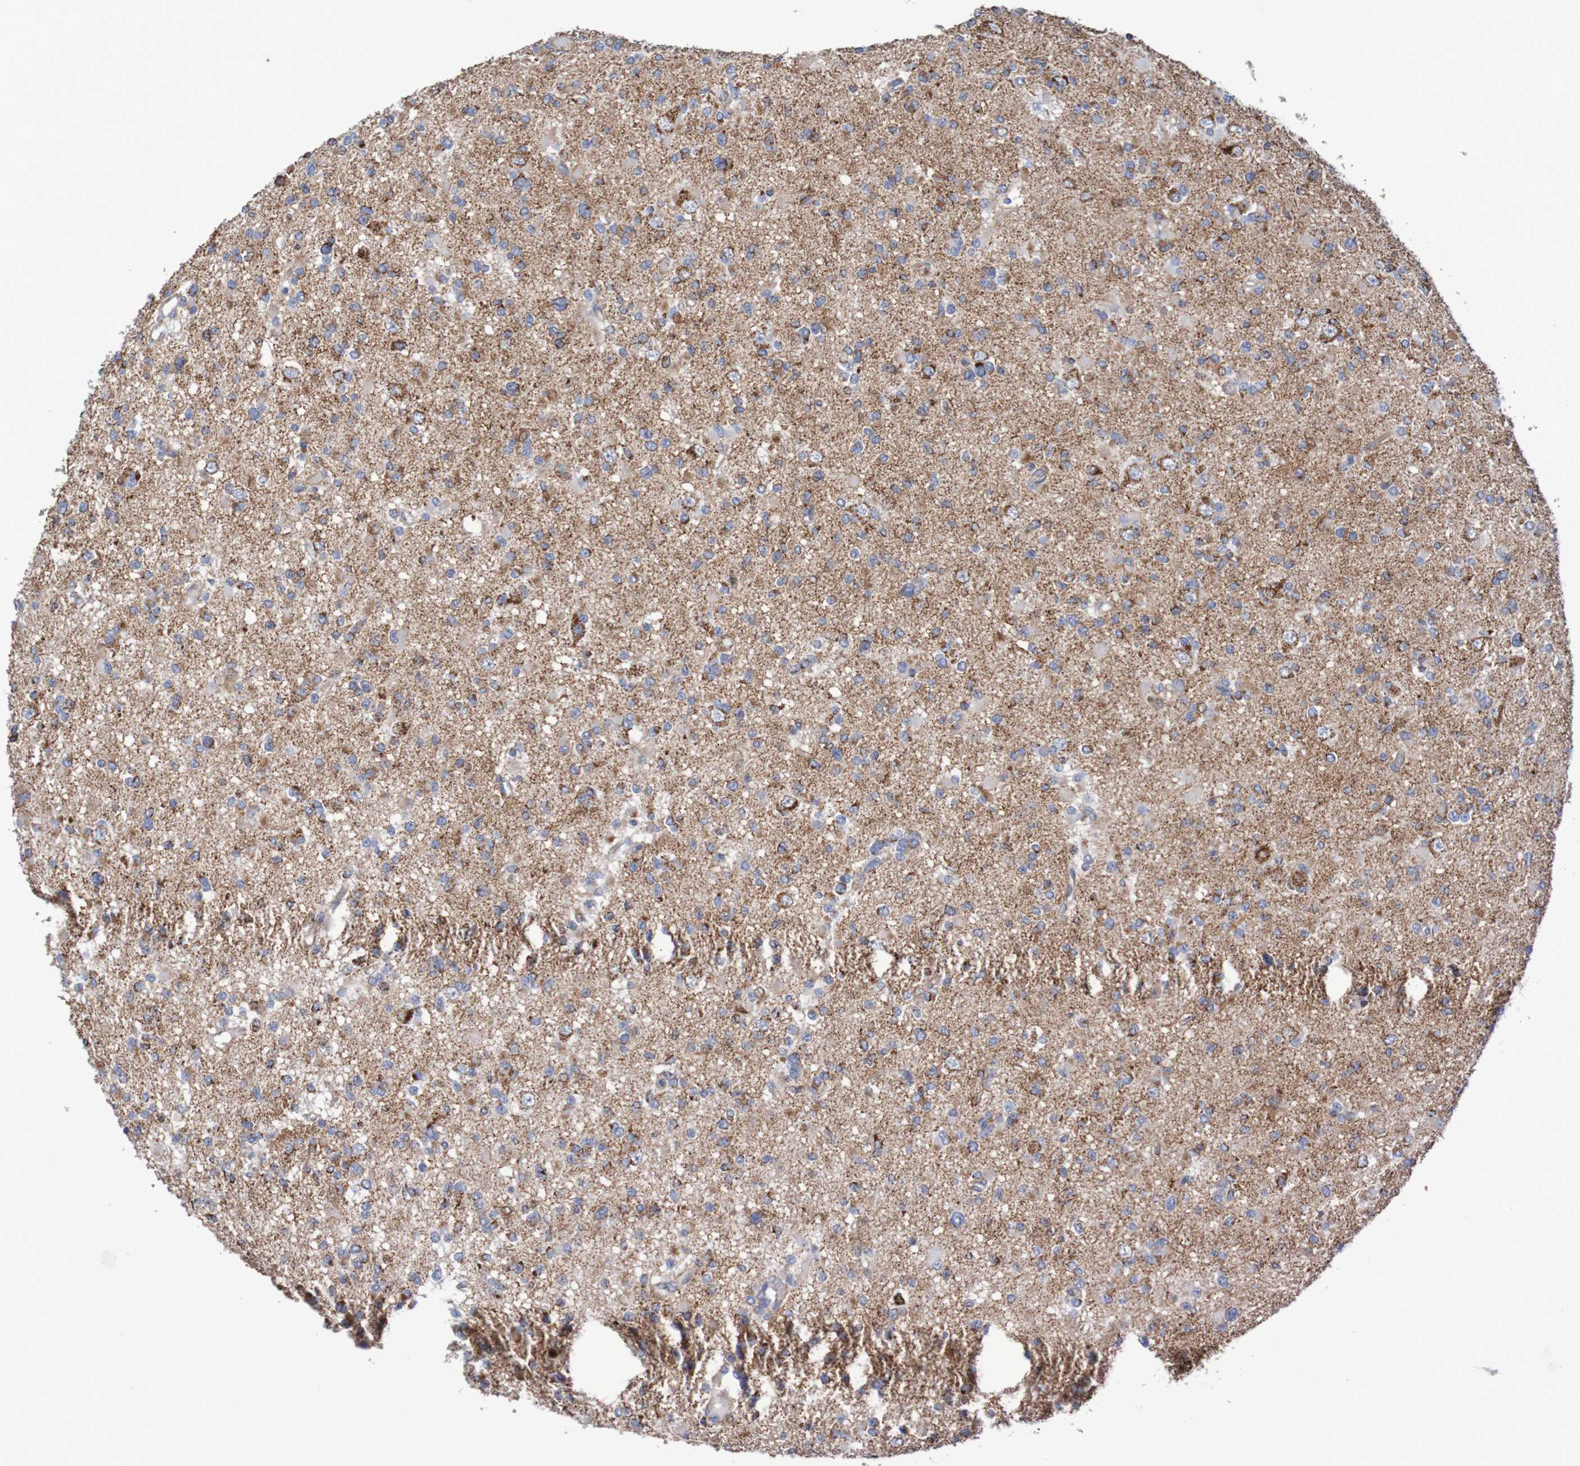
{"staining": {"intensity": "moderate", "quantity": "25%-75%", "location": "cytoplasmic/membranous"}, "tissue": "glioma", "cell_type": "Tumor cells", "image_type": "cancer", "snomed": [{"axis": "morphology", "description": "Glioma, malignant, Low grade"}, {"axis": "topography", "description": "Brain"}], "caption": "Immunohistochemistry staining of glioma, which exhibits medium levels of moderate cytoplasmic/membranous expression in about 25%-75% of tumor cells indicating moderate cytoplasmic/membranous protein expression. The staining was performed using DAB (3,3'-diaminobenzidine) (brown) for protein detection and nuclei were counterstained in hematoxylin (blue).", "gene": "MMEL1", "patient": {"sex": "female", "age": 22}}